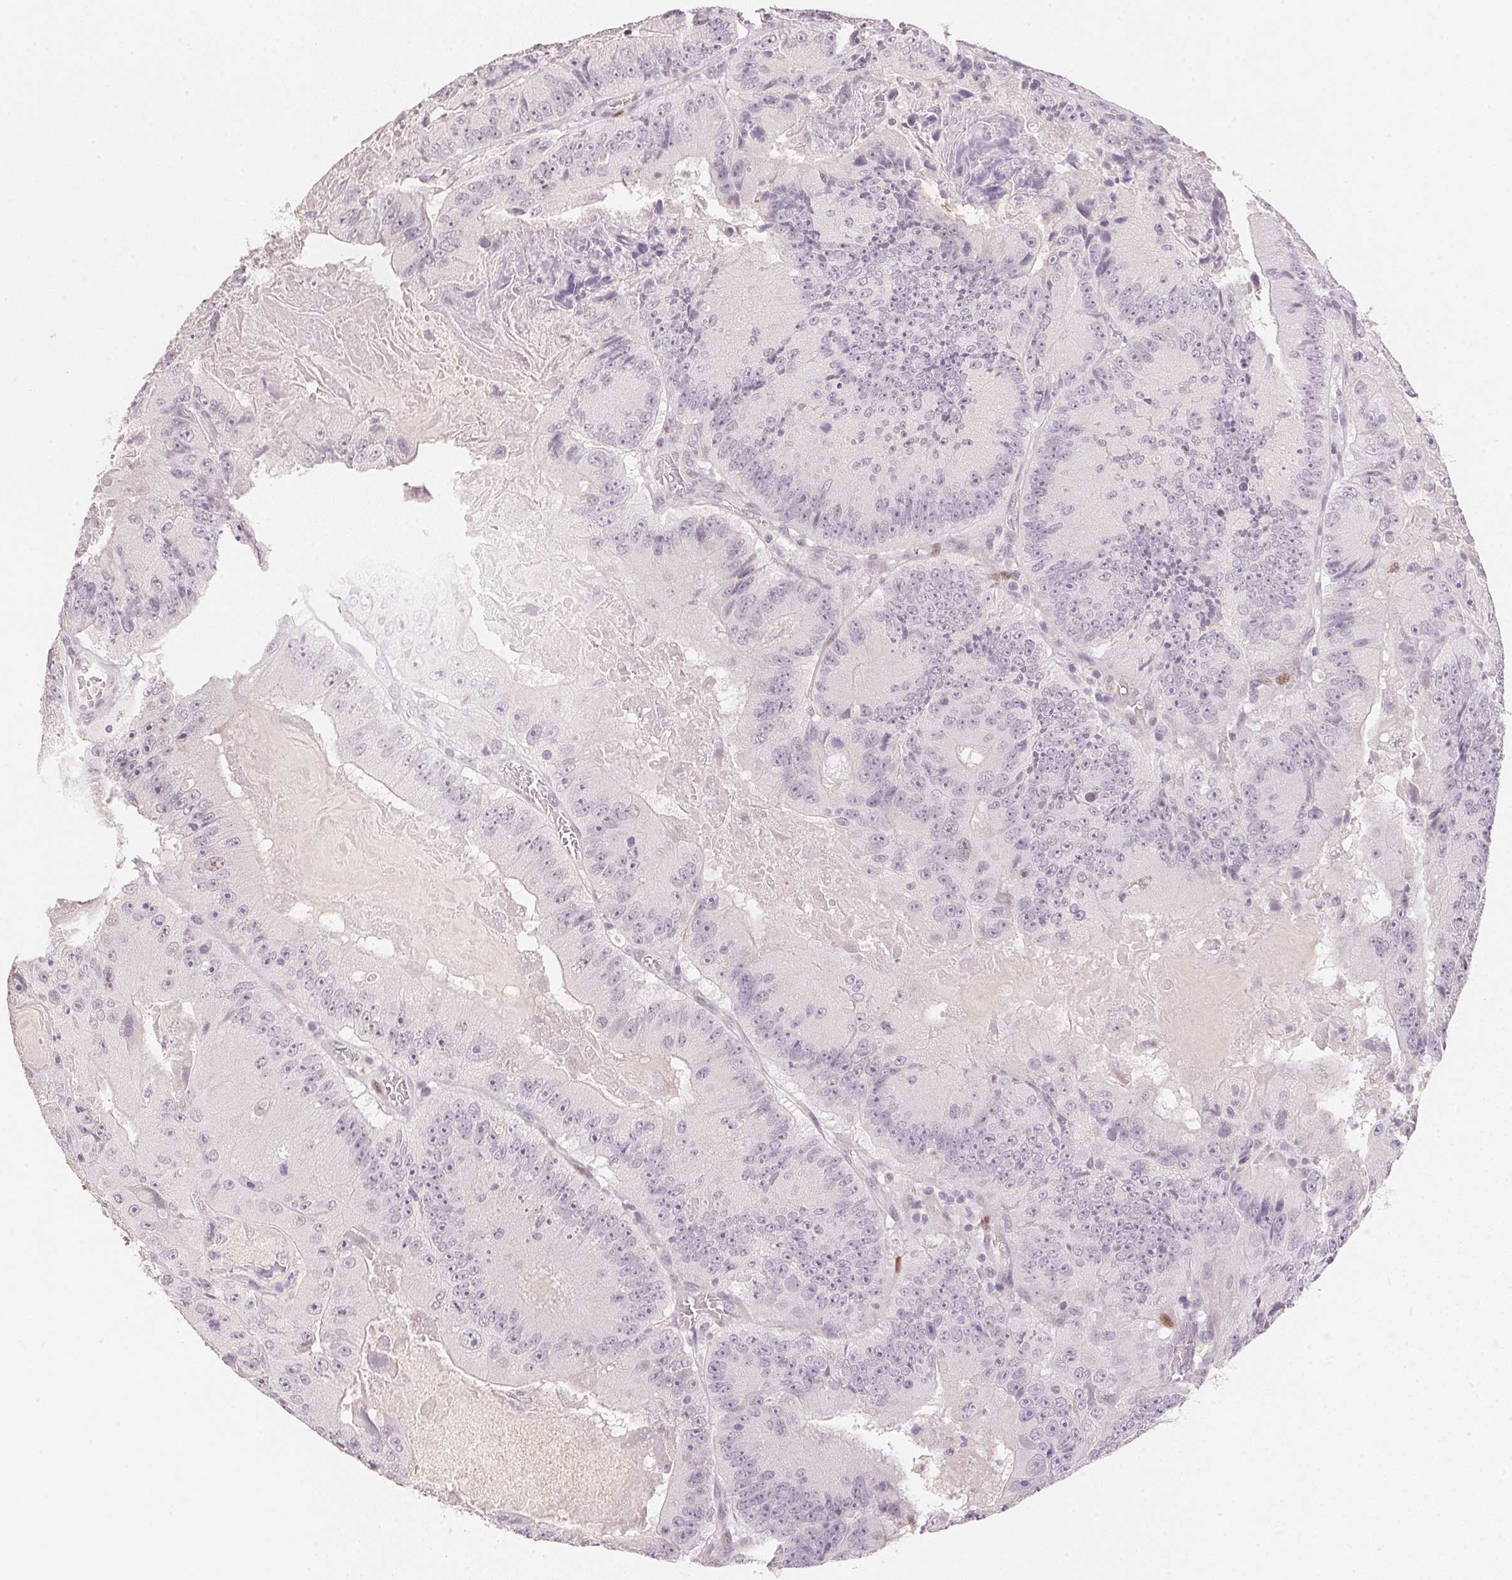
{"staining": {"intensity": "negative", "quantity": "none", "location": "none"}, "tissue": "colorectal cancer", "cell_type": "Tumor cells", "image_type": "cancer", "snomed": [{"axis": "morphology", "description": "Adenocarcinoma, NOS"}, {"axis": "topography", "description": "Colon"}], "caption": "Tumor cells show no significant staining in colorectal adenocarcinoma. (Brightfield microscopy of DAB IHC at high magnification).", "gene": "SMTN", "patient": {"sex": "female", "age": 86}}